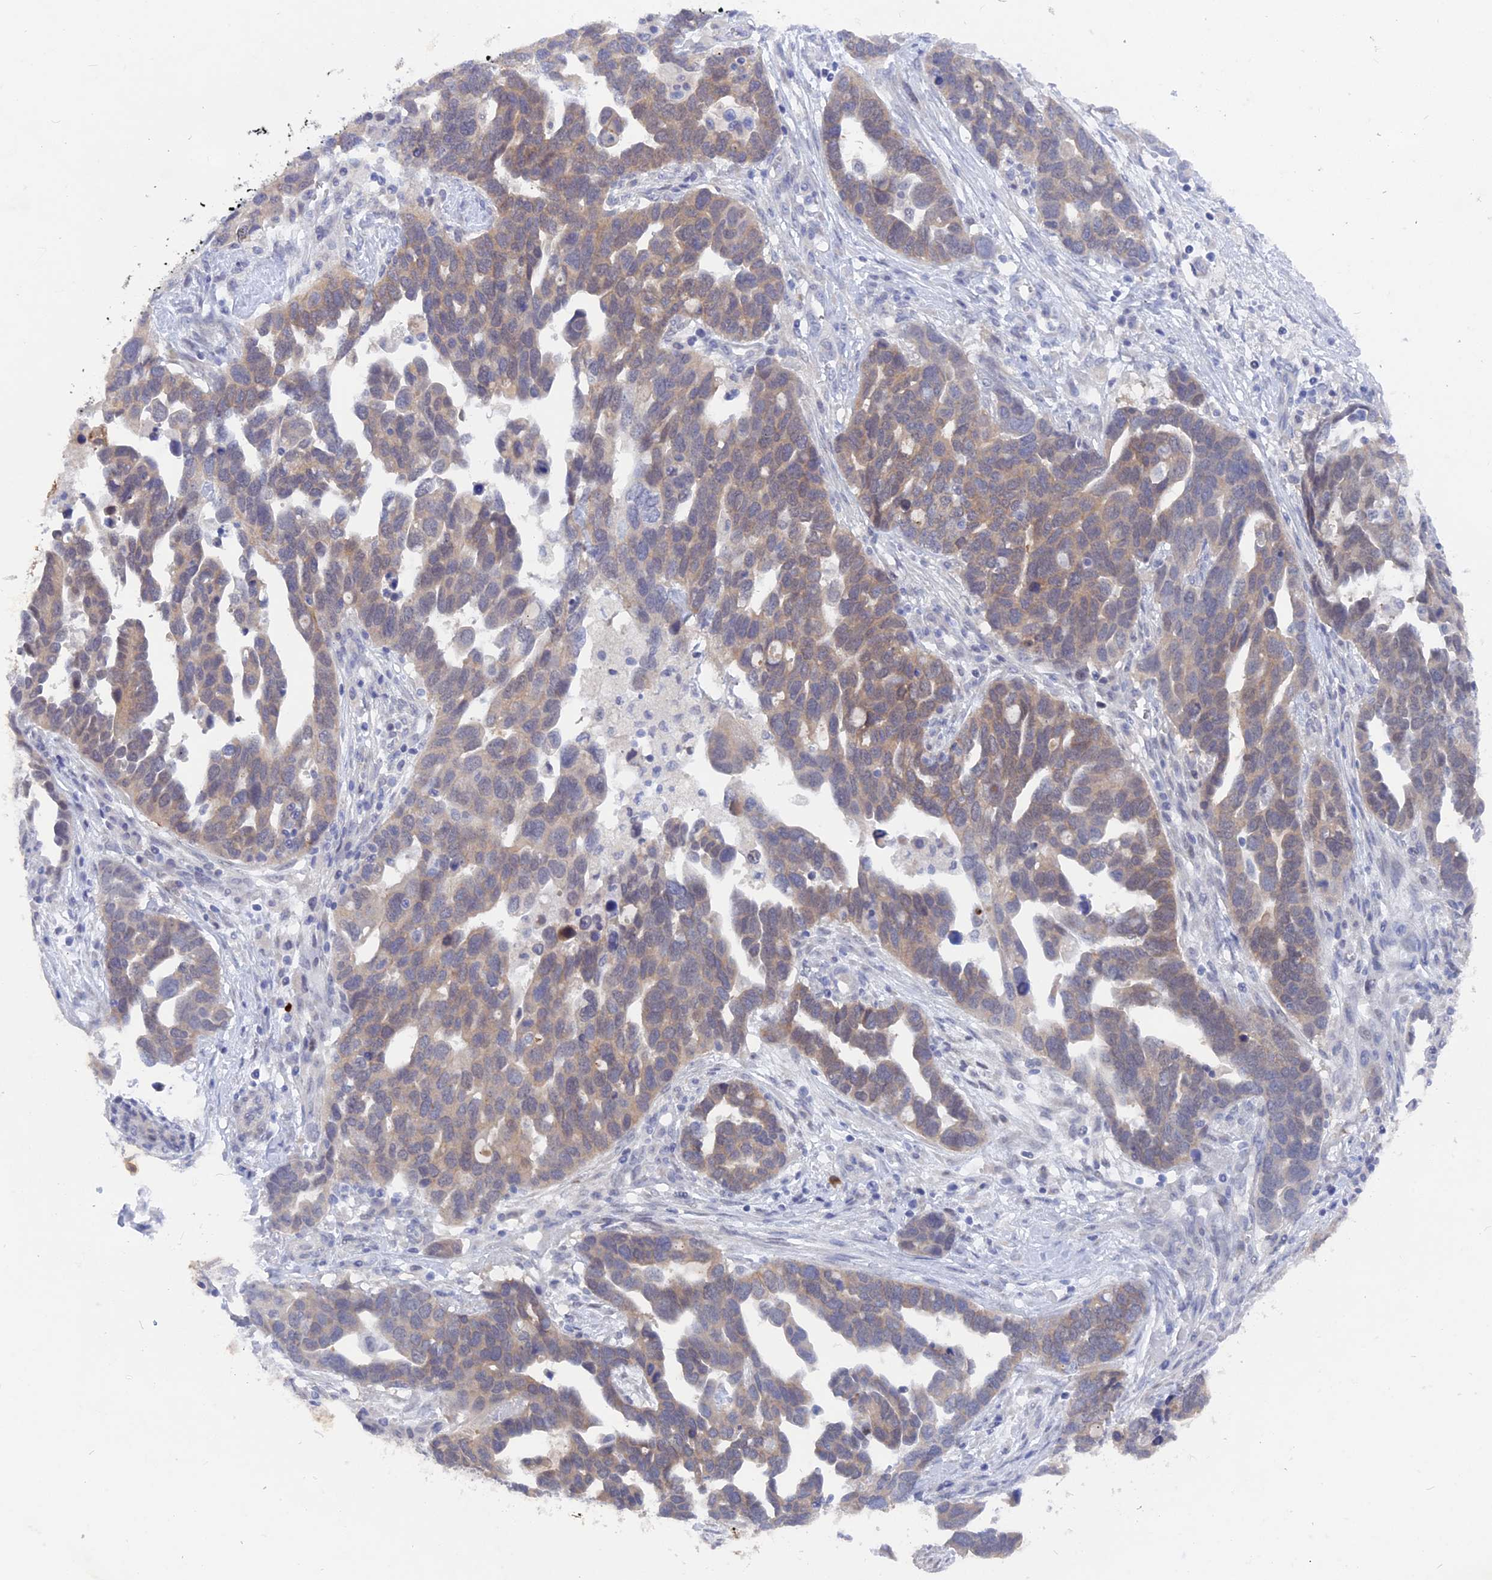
{"staining": {"intensity": "weak", "quantity": "<25%", "location": "cytoplasmic/membranous,nuclear"}, "tissue": "ovarian cancer", "cell_type": "Tumor cells", "image_type": "cancer", "snomed": [{"axis": "morphology", "description": "Cystadenocarcinoma, serous, NOS"}, {"axis": "topography", "description": "Ovary"}], "caption": "Immunohistochemical staining of human serous cystadenocarcinoma (ovarian) demonstrates no significant positivity in tumor cells.", "gene": "DACT3", "patient": {"sex": "female", "age": 54}}